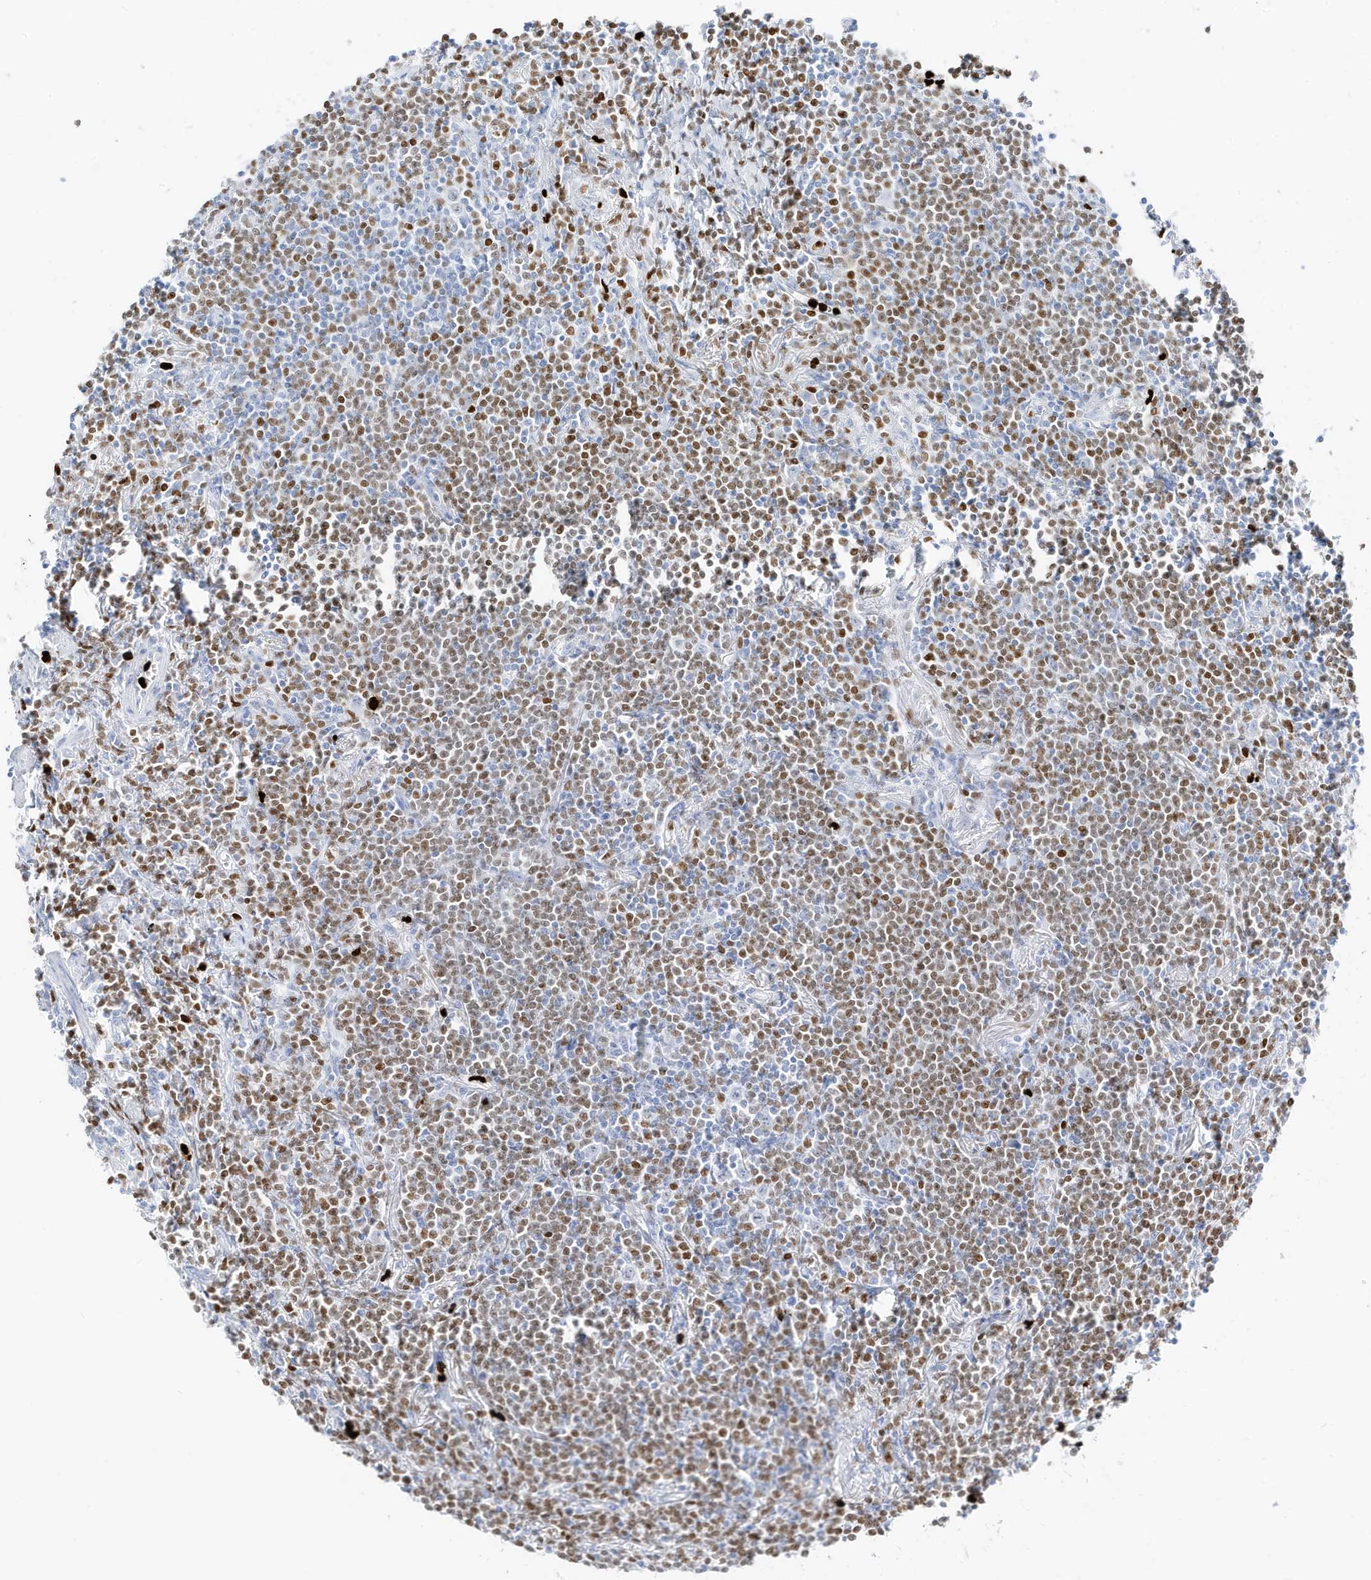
{"staining": {"intensity": "moderate", "quantity": "25%-75%", "location": "nuclear"}, "tissue": "lymphoma", "cell_type": "Tumor cells", "image_type": "cancer", "snomed": [{"axis": "morphology", "description": "Malignant lymphoma, non-Hodgkin's type, Low grade"}, {"axis": "topography", "description": "Lung"}], "caption": "Lymphoma tissue reveals moderate nuclear expression in about 25%-75% of tumor cells, visualized by immunohistochemistry.", "gene": "MNDA", "patient": {"sex": "female", "age": 71}}